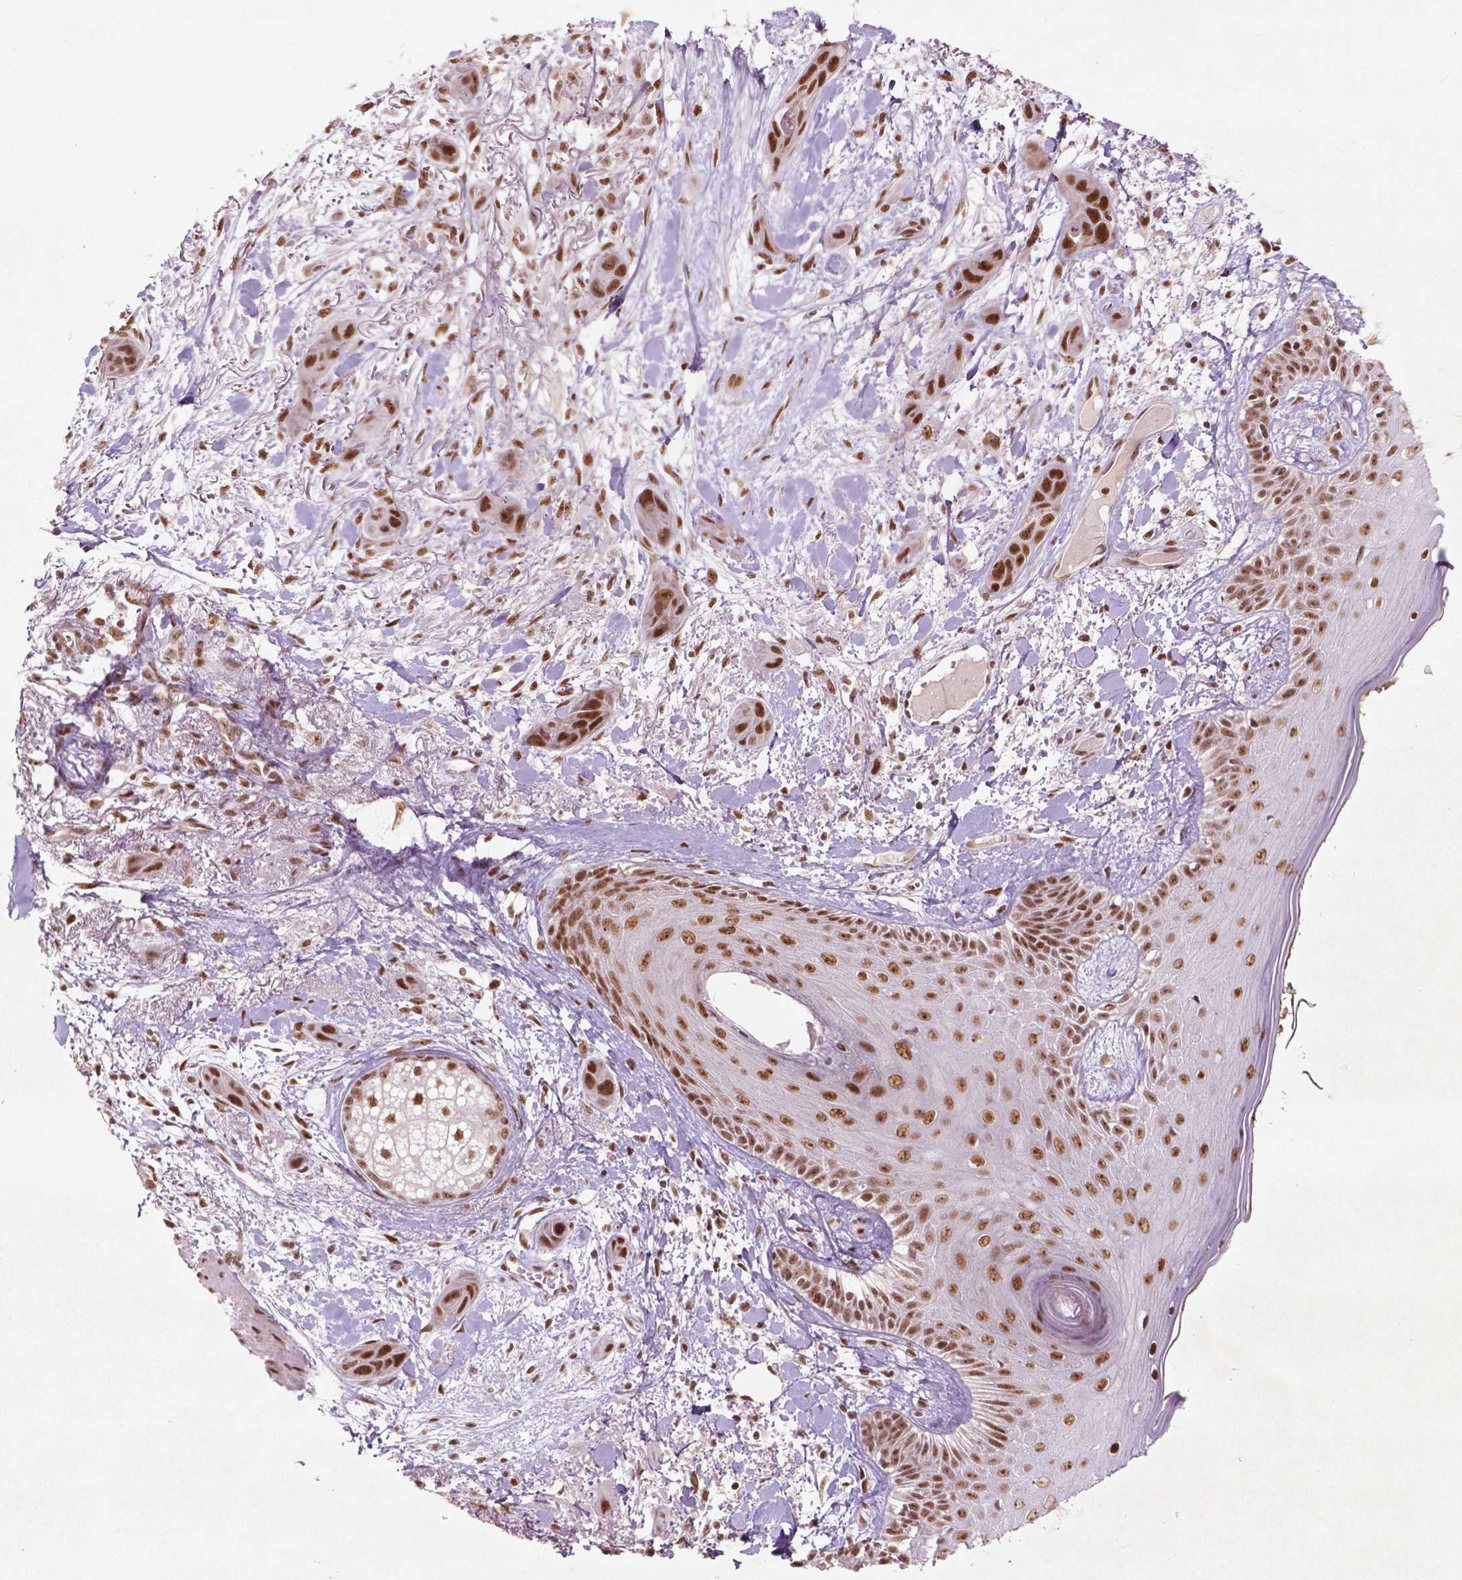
{"staining": {"intensity": "strong", "quantity": ">75%", "location": "nuclear"}, "tissue": "skin cancer", "cell_type": "Tumor cells", "image_type": "cancer", "snomed": [{"axis": "morphology", "description": "Squamous cell carcinoma, NOS"}, {"axis": "topography", "description": "Skin"}], "caption": "An image of skin cancer (squamous cell carcinoma) stained for a protein exhibits strong nuclear brown staining in tumor cells. Immunohistochemistry (ihc) stains the protein in brown and the nuclei are stained blue.", "gene": "HMG20B", "patient": {"sex": "male", "age": 79}}